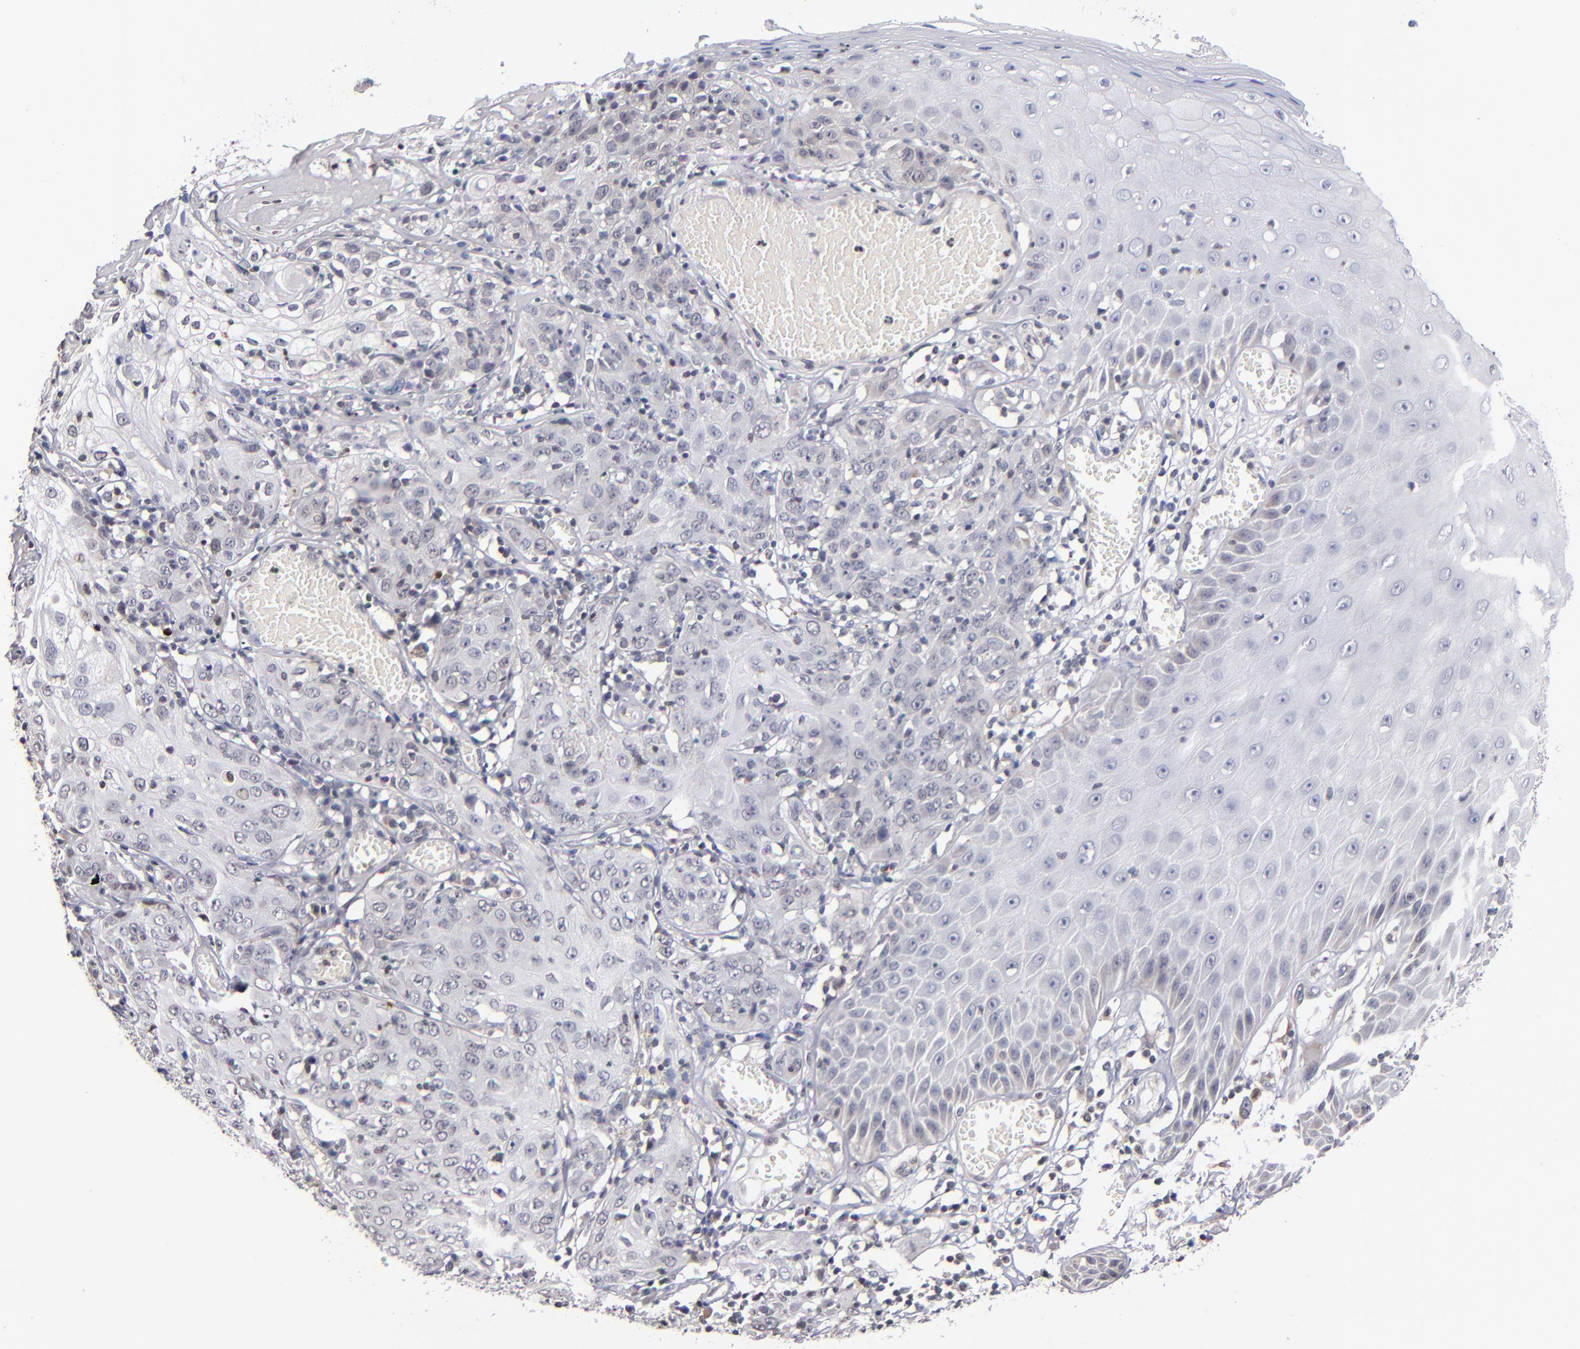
{"staining": {"intensity": "weak", "quantity": "<25%", "location": "nuclear"}, "tissue": "skin cancer", "cell_type": "Tumor cells", "image_type": "cancer", "snomed": [{"axis": "morphology", "description": "Squamous cell carcinoma, NOS"}, {"axis": "topography", "description": "Skin"}], "caption": "Skin cancer was stained to show a protein in brown. There is no significant positivity in tumor cells. Brightfield microscopy of immunohistochemistry (IHC) stained with DAB (brown) and hematoxylin (blue), captured at high magnification.", "gene": "ODF2", "patient": {"sex": "male", "age": 65}}